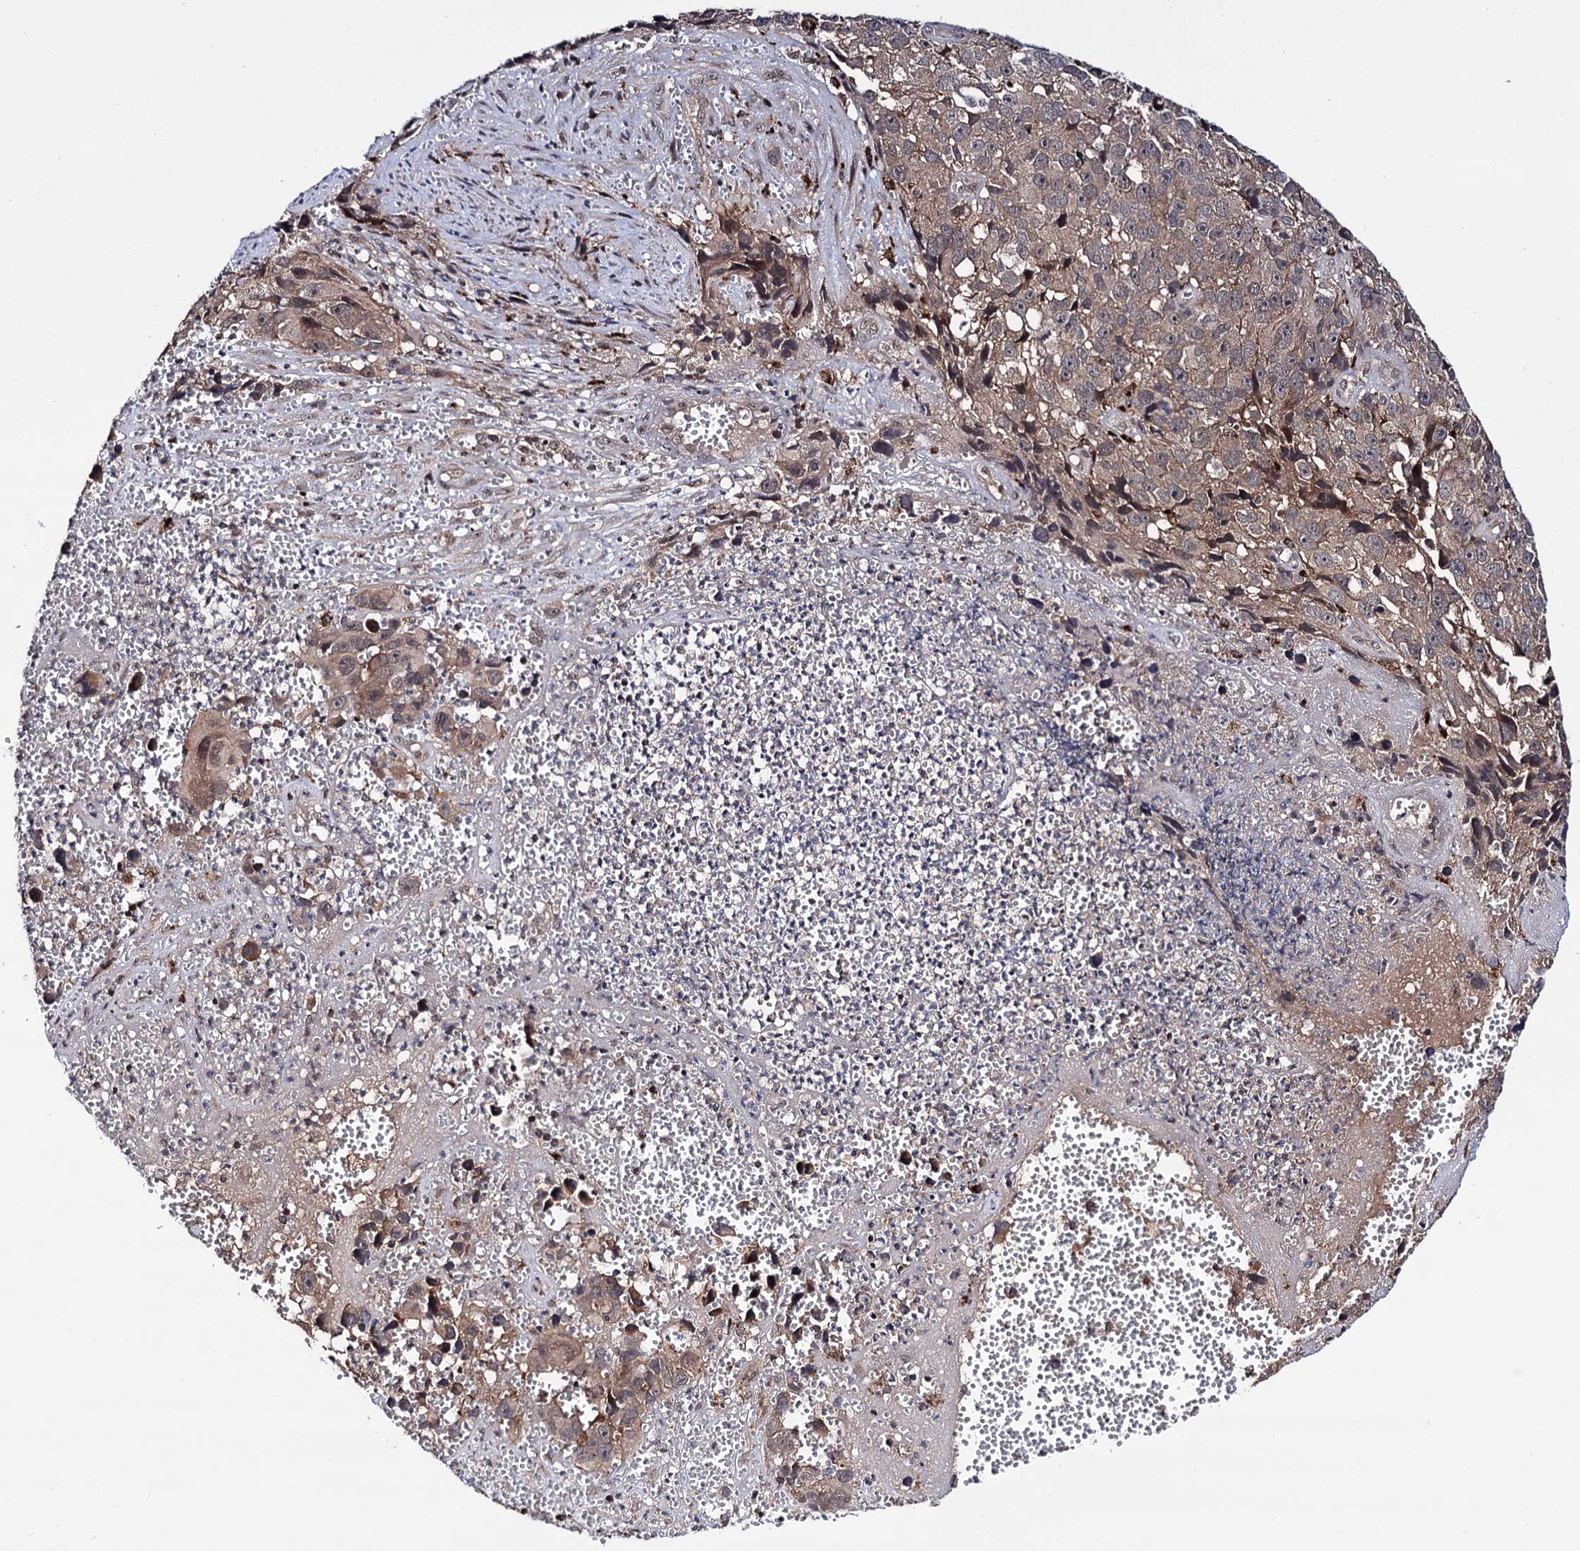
{"staining": {"intensity": "weak", "quantity": ">75%", "location": "cytoplasmic/membranous,nuclear"}, "tissue": "melanoma", "cell_type": "Tumor cells", "image_type": "cancer", "snomed": [{"axis": "morphology", "description": "Malignant melanoma, NOS"}, {"axis": "topography", "description": "Skin"}], "caption": "Melanoma tissue reveals weak cytoplasmic/membranous and nuclear positivity in approximately >75% of tumor cells, visualized by immunohistochemistry.", "gene": "MICAL2", "patient": {"sex": "male", "age": 84}}